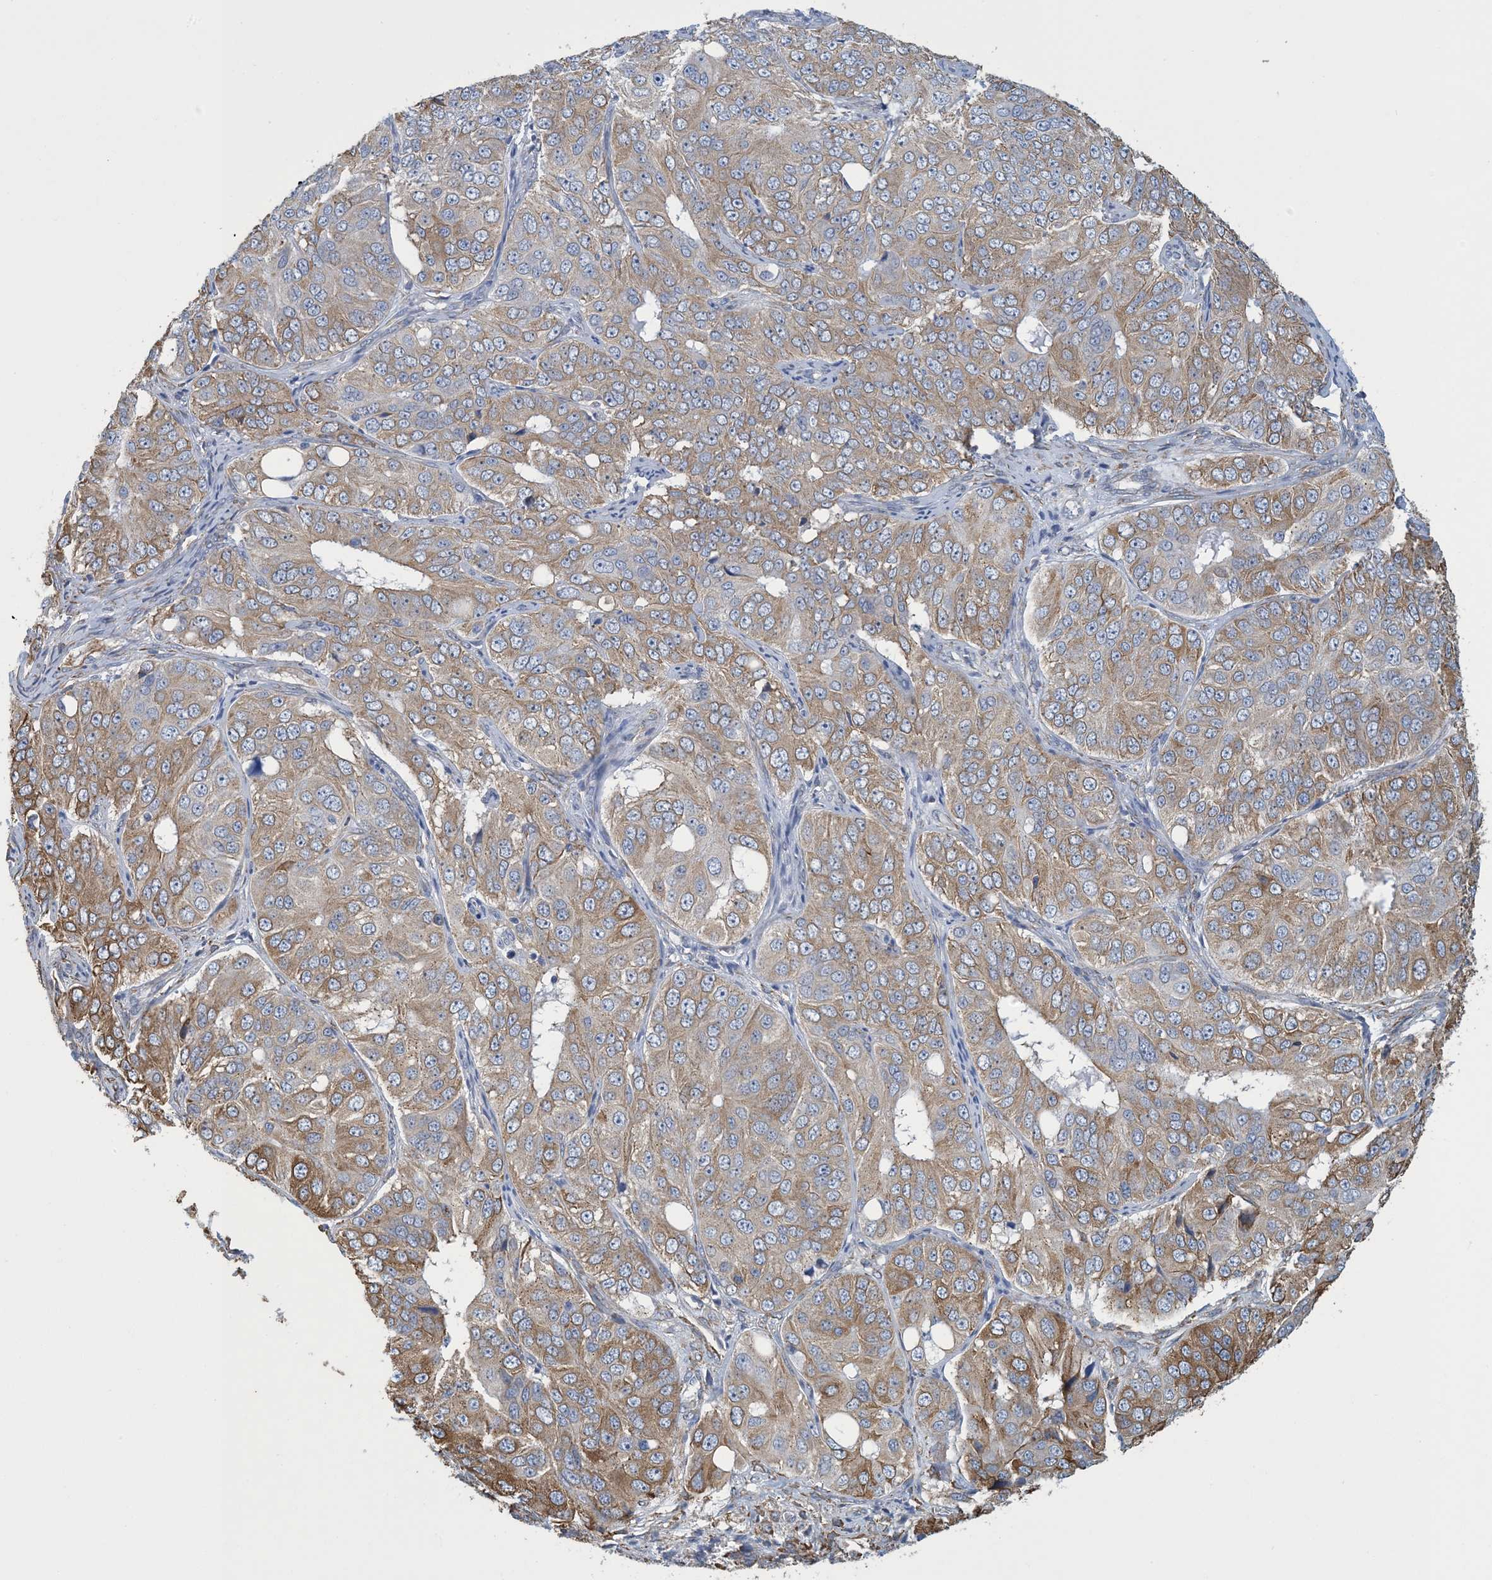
{"staining": {"intensity": "moderate", "quantity": ">75%", "location": "cytoplasmic/membranous"}, "tissue": "ovarian cancer", "cell_type": "Tumor cells", "image_type": "cancer", "snomed": [{"axis": "morphology", "description": "Carcinoma, endometroid"}, {"axis": "topography", "description": "Ovary"}], "caption": "A brown stain shows moderate cytoplasmic/membranous expression of a protein in human endometroid carcinoma (ovarian) tumor cells. Nuclei are stained in blue.", "gene": "CCDC14", "patient": {"sex": "female", "age": 51}}